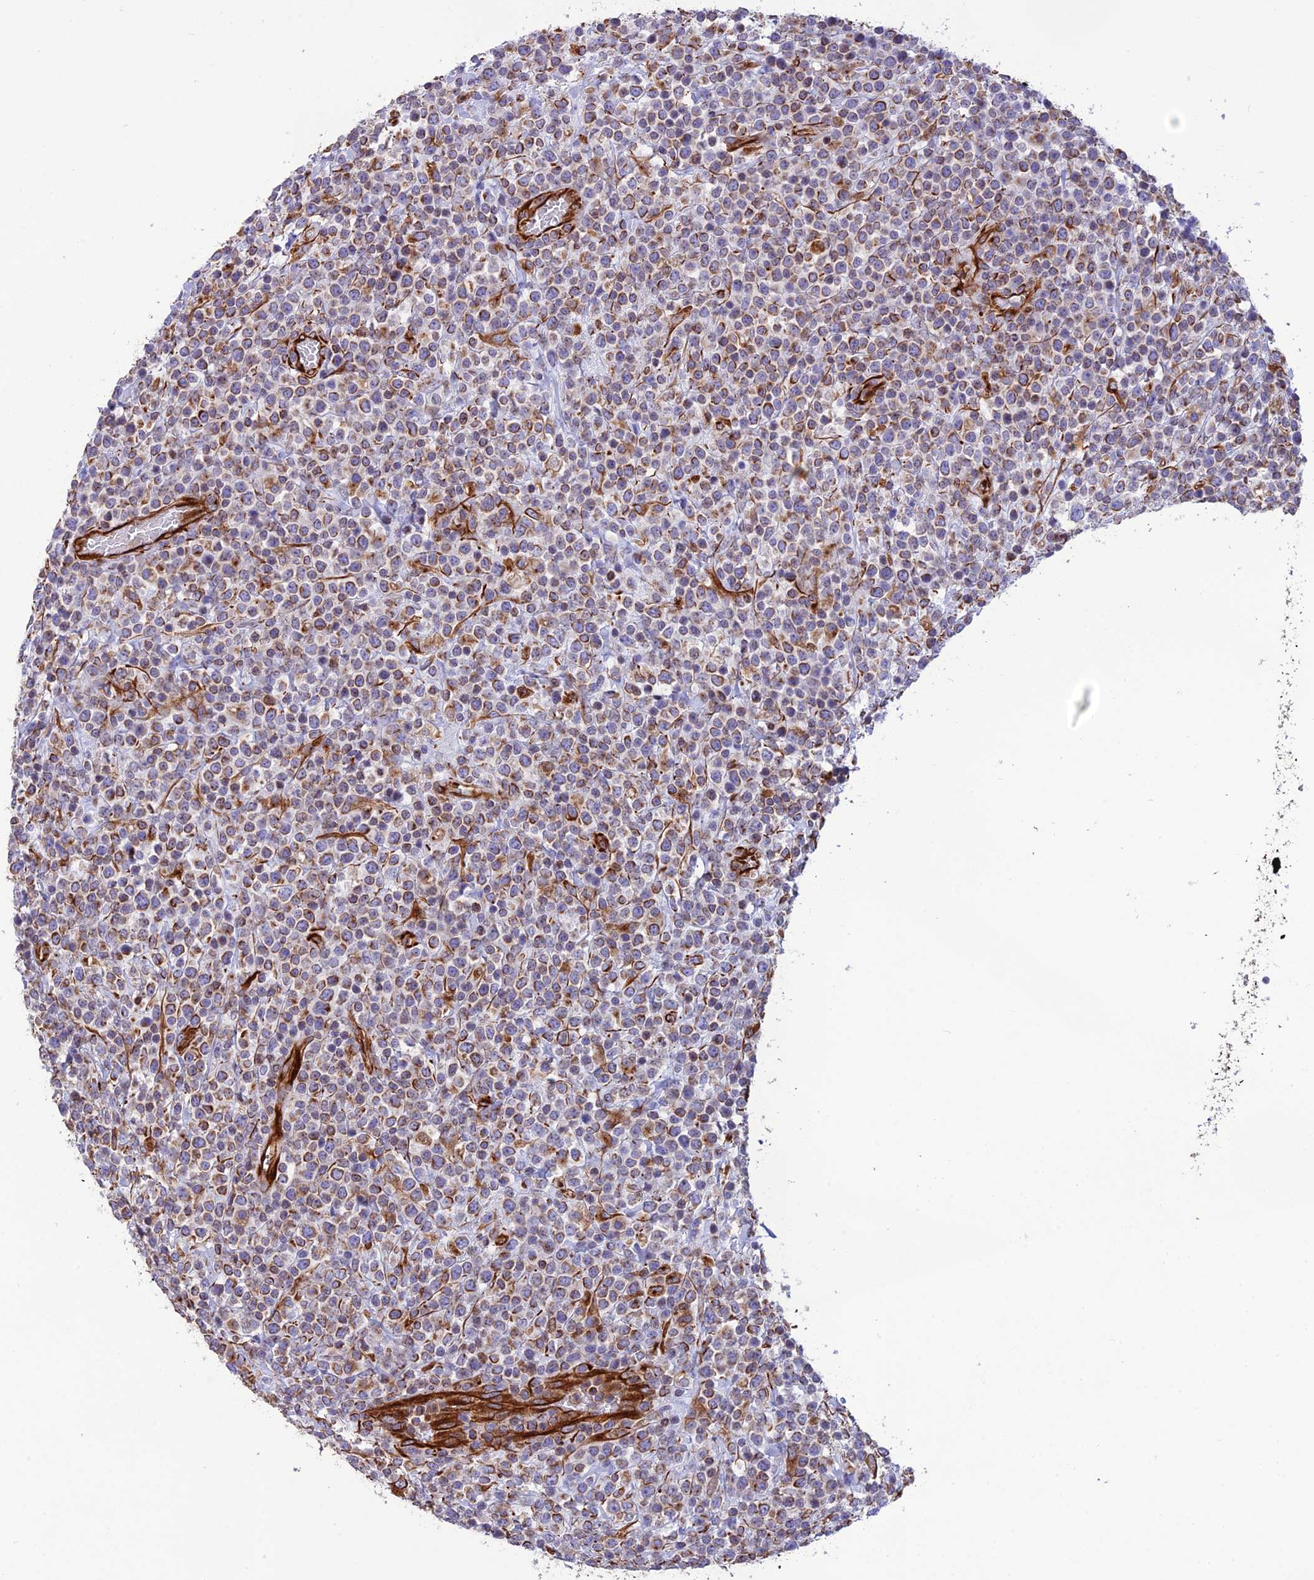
{"staining": {"intensity": "moderate", "quantity": "25%-75%", "location": "cytoplasmic/membranous"}, "tissue": "lymphoma", "cell_type": "Tumor cells", "image_type": "cancer", "snomed": [{"axis": "morphology", "description": "Malignant lymphoma, non-Hodgkin's type, High grade"}, {"axis": "topography", "description": "Colon"}], "caption": "An immunohistochemistry (IHC) micrograph of neoplastic tissue is shown. Protein staining in brown labels moderate cytoplasmic/membranous positivity in high-grade malignant lymphoma, non-Hodgkin's type within tumor cells.", "gene": "FBXL20", "patient": {"sex": "female", "age": 53}}